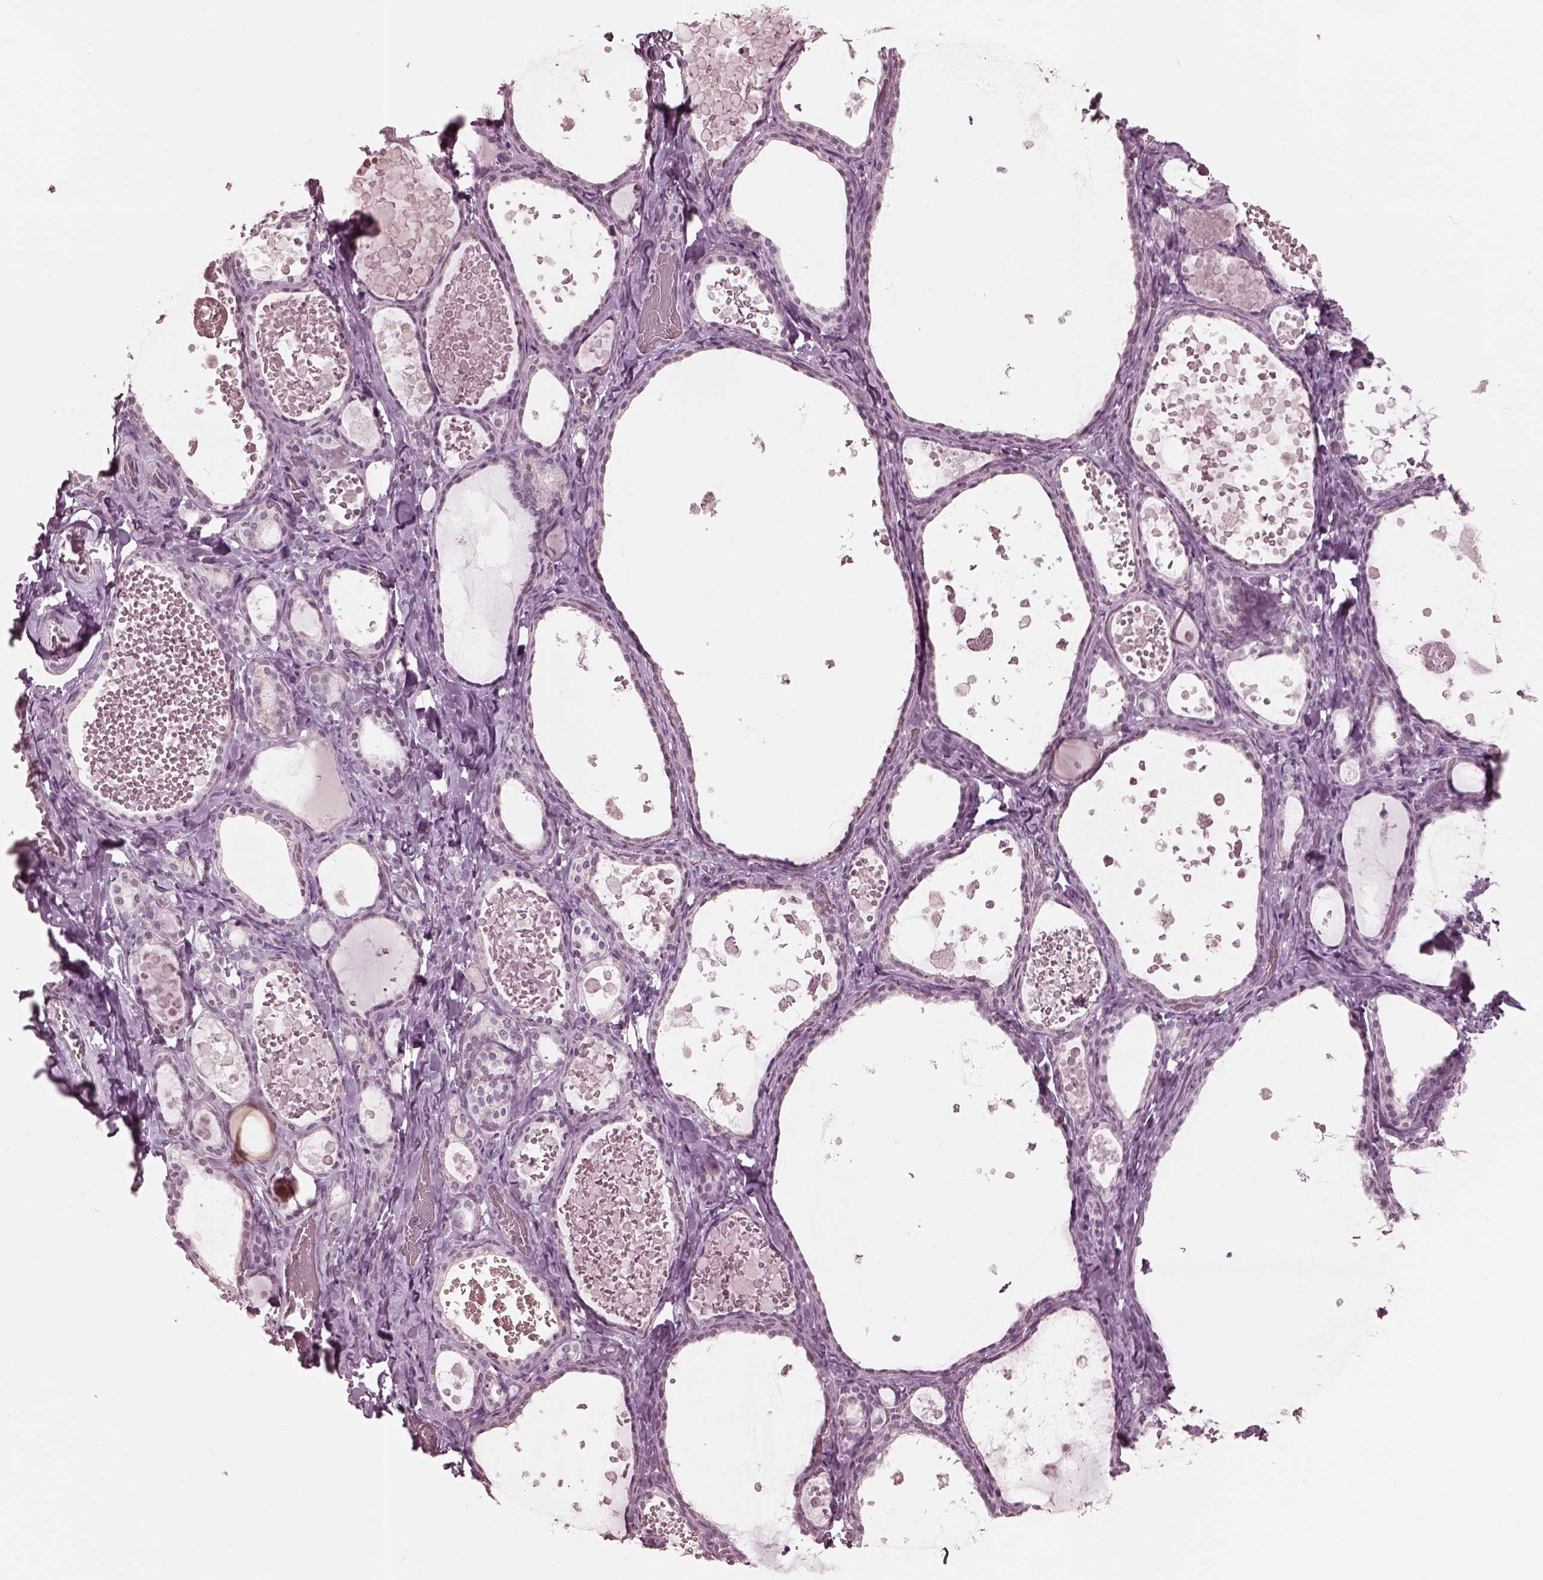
{"staining": {"intensity": "negative", "quantity": "none", "location": "none"}, "tissue": "thyroid gland", "cell_type": "Glandular cells", "image_type": "normal", "snomed": [{"axis": "morphology", "description": "Normal tissue, NOS"}, {"axis": "topography", "description": "Thyroid gland"}], "caption": "This is an IHC photomicrograph of normal thyroid gland. There is no expression in glandular cells.", "gene": "GARIN4", "patient": {"sex": "female", "age": 56}}